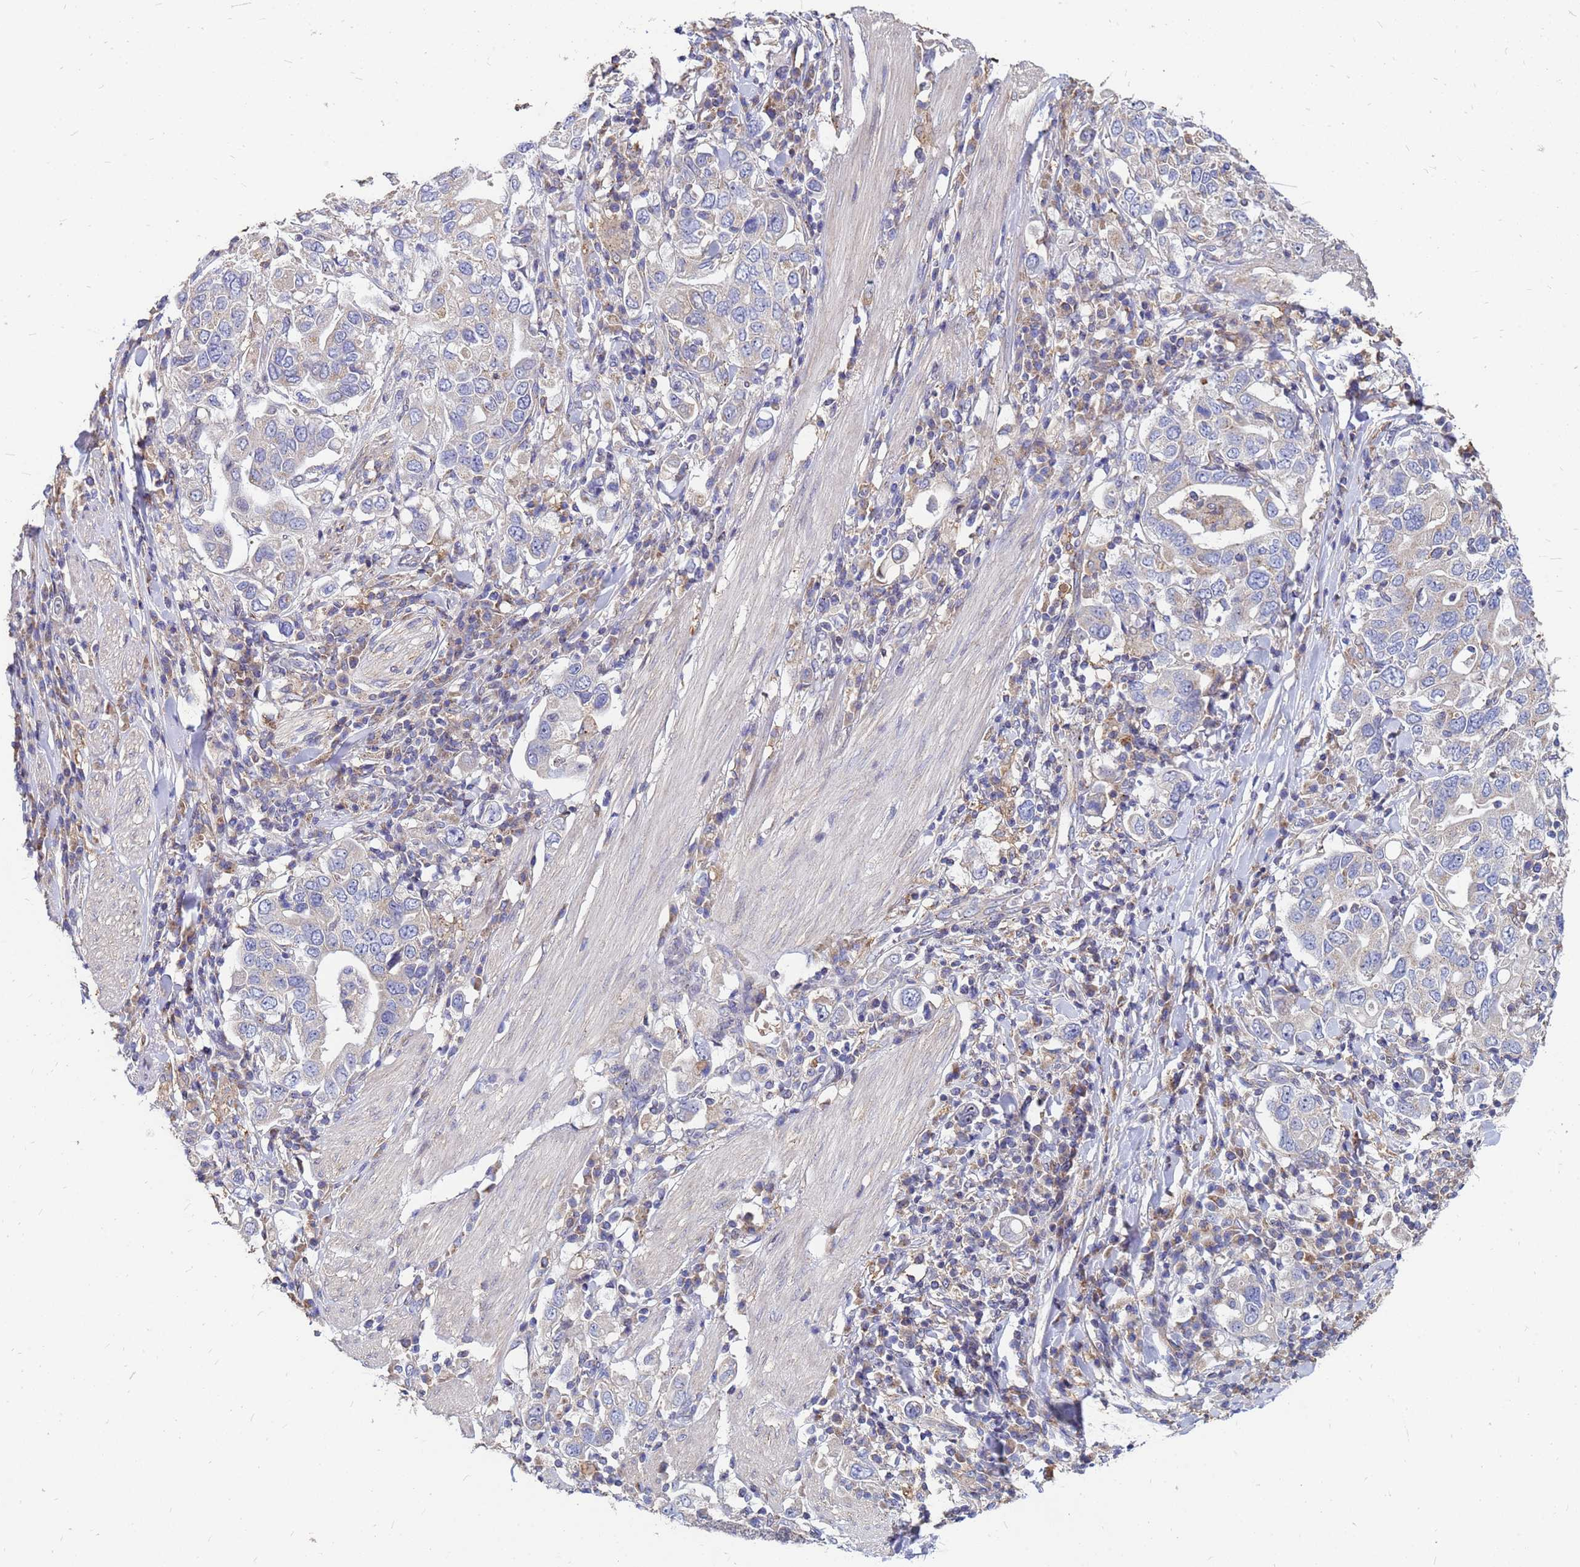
{"staining": {"intensity": "negative", "quantity": "none", "location": "none"}, "tissue": "stomach cancer", "cell_type": "Tumor cells", "image_type": "cancer", "snomed": [{"axis": "morphology", "description": "Adenocarcinoma, NOS"}, {"axis": "topography", "description": "Stomach, upper"}], "caption": "An immunohistochemistry (IHC) histopathology image of stomach cancer (adenocarcinoma) is shown. There is no staining in tumor cells of stomach cancer (adenocarcinoma).", "gene": "MOB2", "patient": {"sex": "male", "age": 62}}